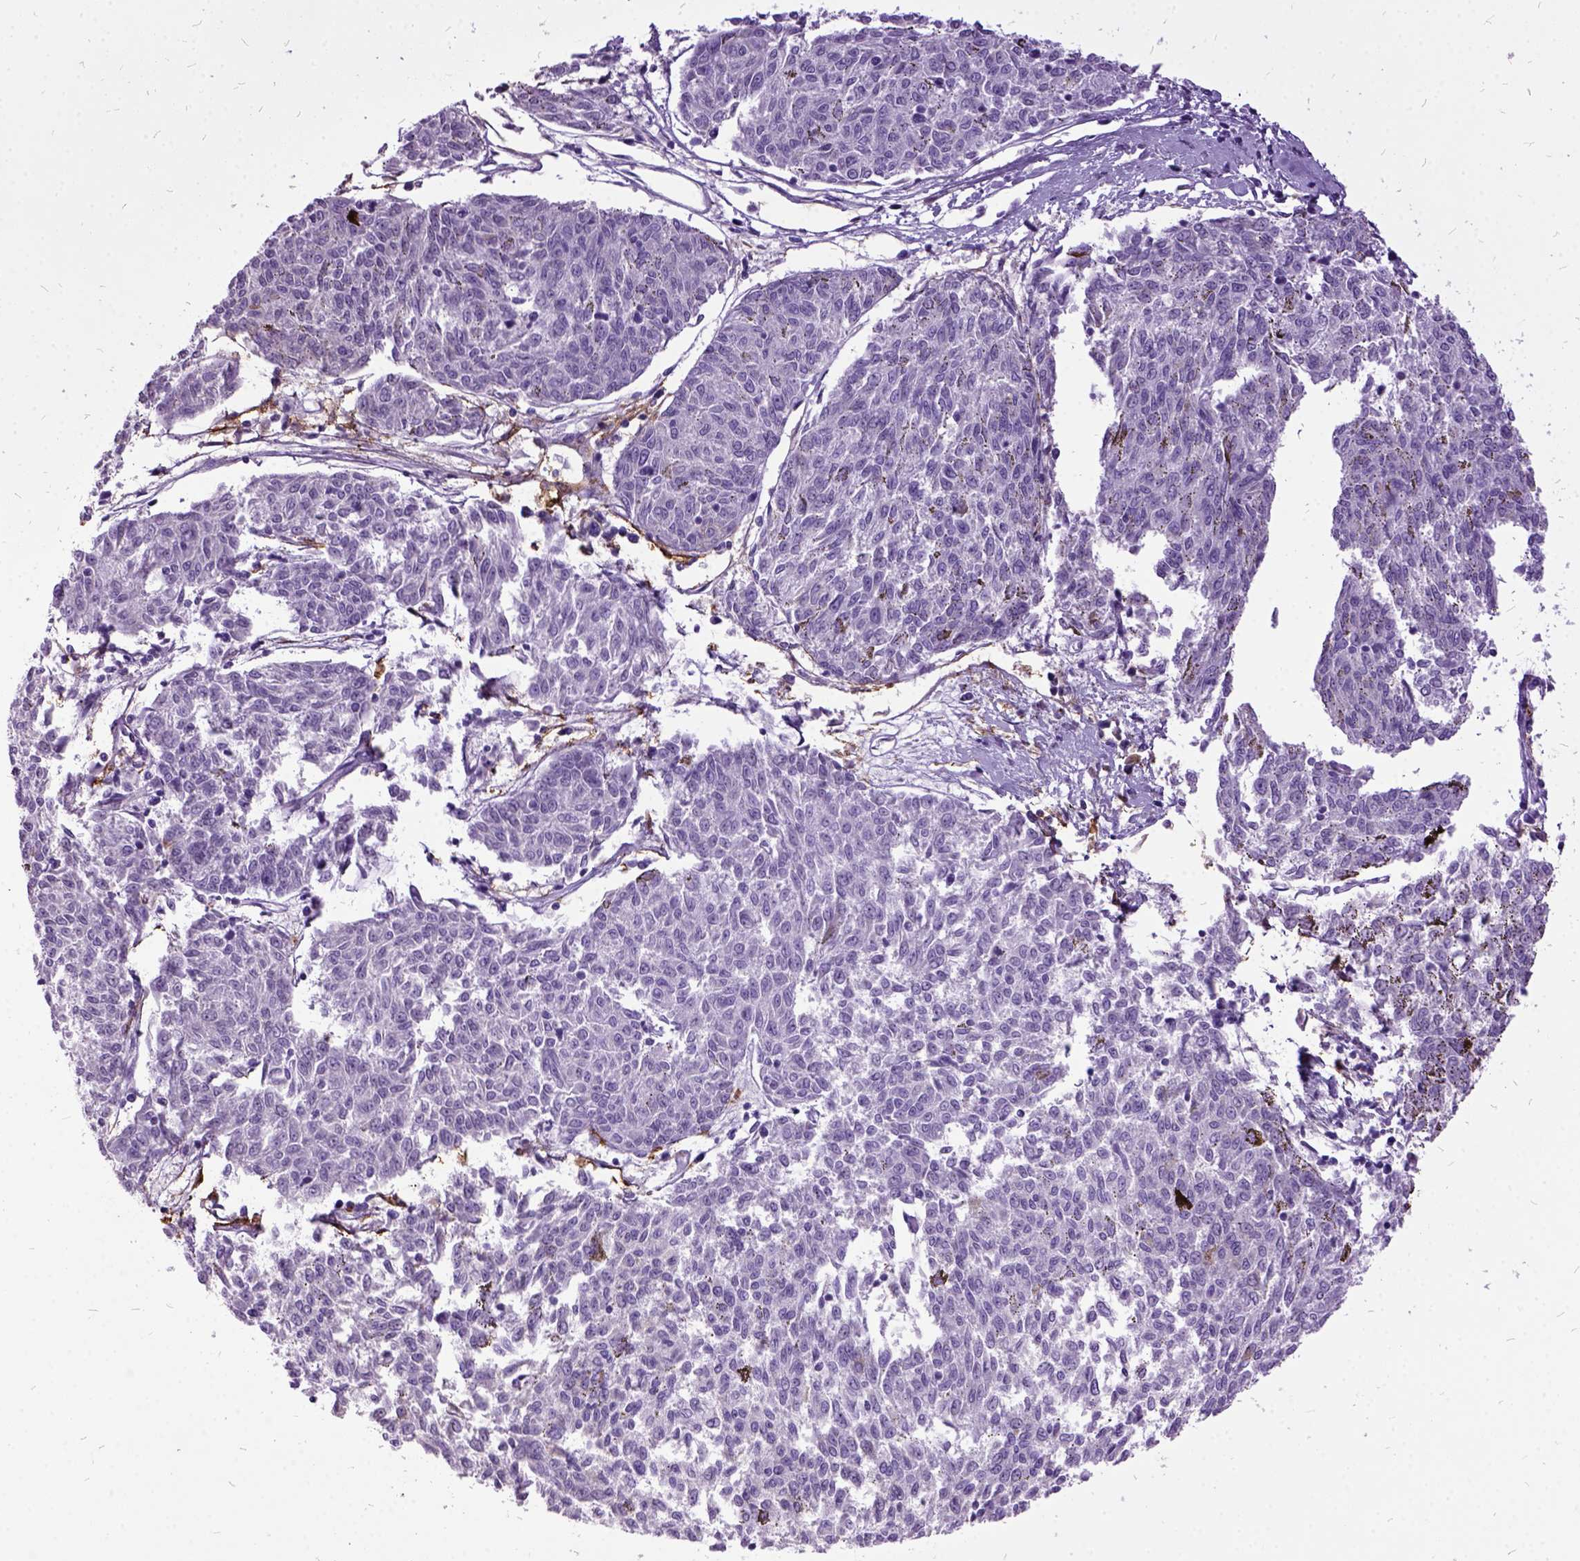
{"staining": {"intensity": "negative", "quantity": "none", "location": "none"}, "tissue": "melanoma", "cell_type": "Tumor cells", "image_type": "cancer", "snomed": [{"axis": "morphology", "description": "Malignant melanoma, NOS"}, {"axis": "topography", "description": "Skin"}], "caption": "Tumor cells show no significant staining in melanoma. (DAB immunohistochemistry visualized using brightfield microscopy, high magnification).", "gene": "MME", "patient": {"sex": "female", "age": 72}}